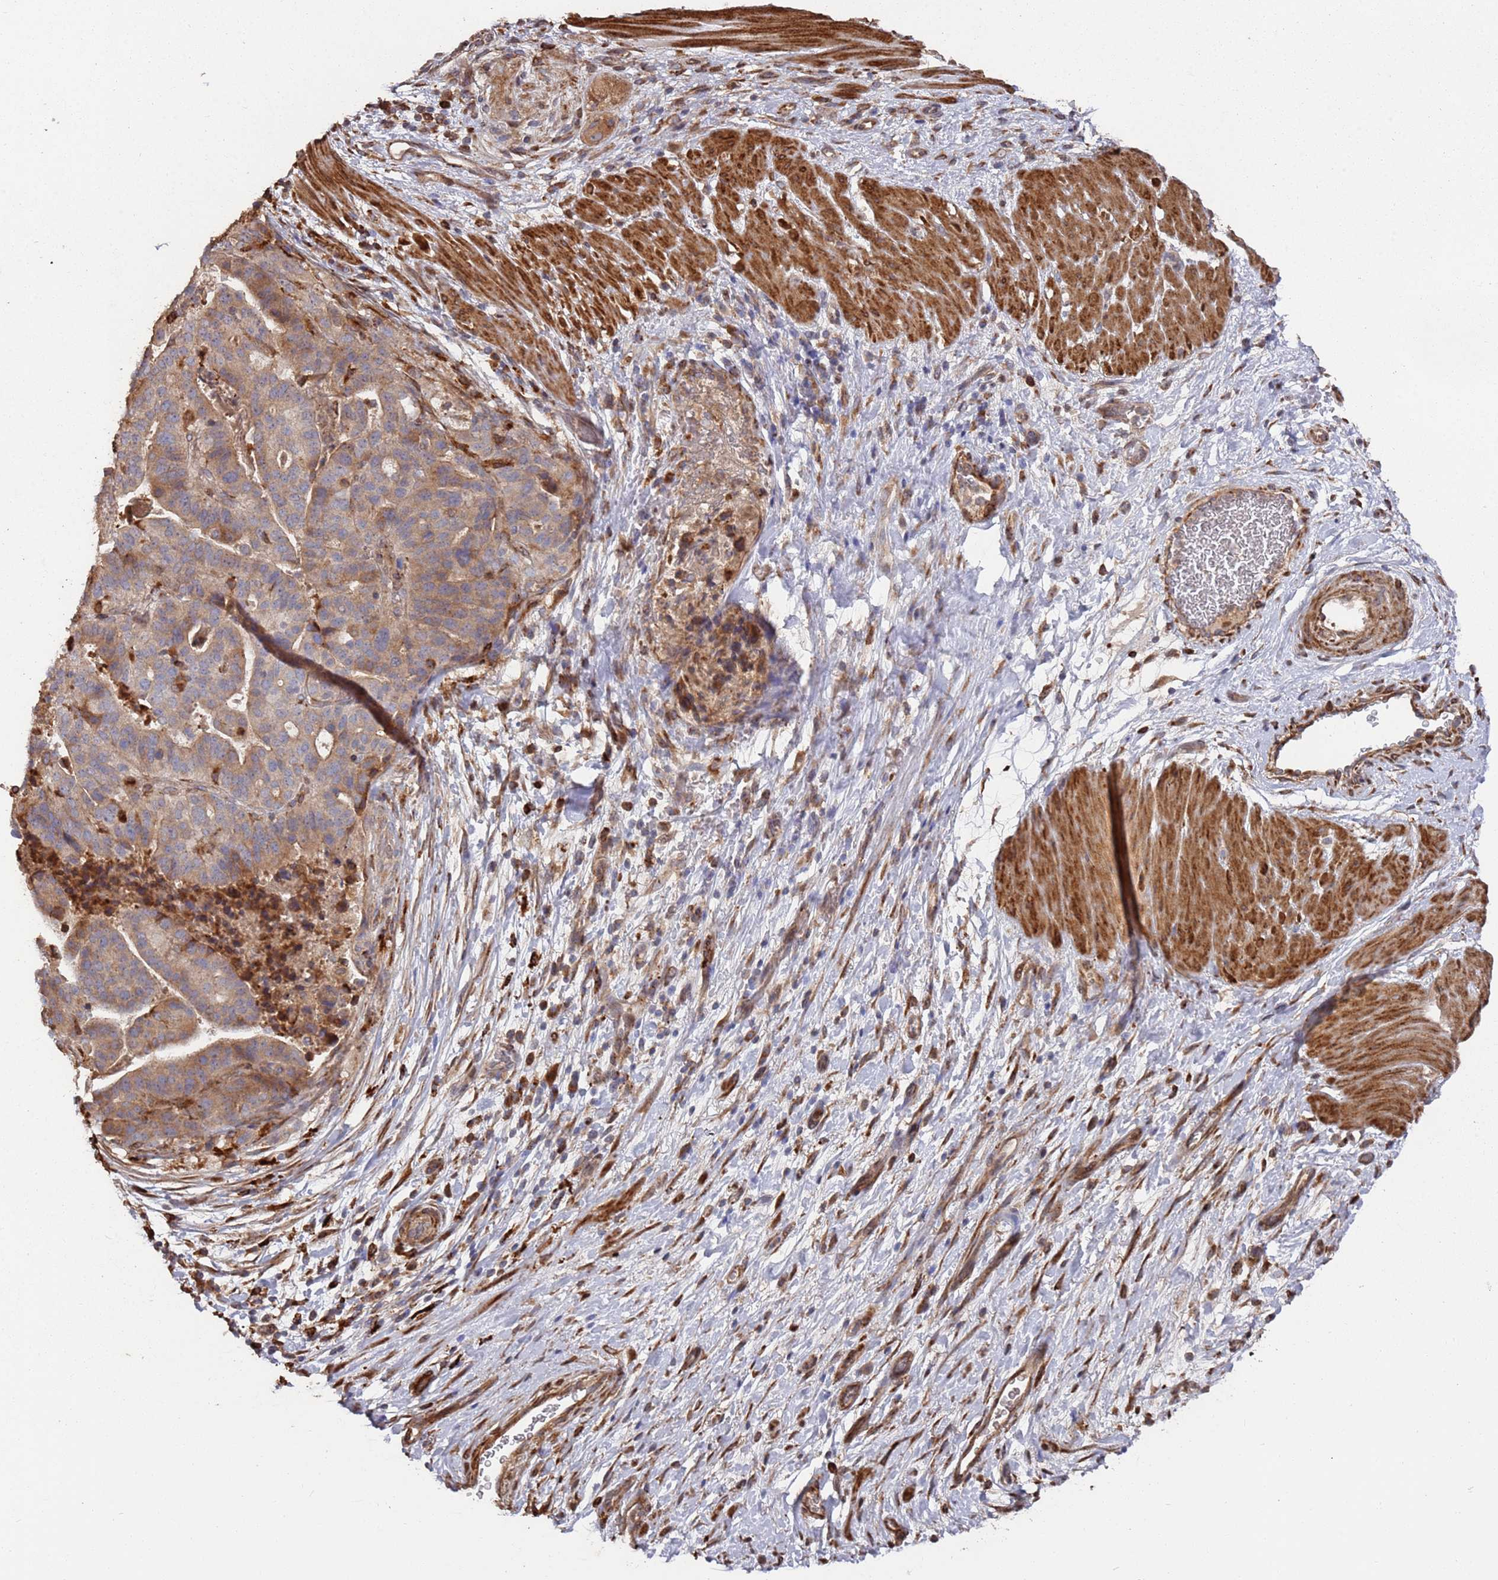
{"staining": {"intensity": "moderate", "quantity": ">75%", "location": "cytoplasmic/membranous"}, "tissue": "stomach cancer", "cell_type": "Tumor cells", "image_type": "cancer", "snomed": [{"axis": "morphology", "description": "Adenocarcinoma, NOS"}, {"axis": "topography", "description": "Stomach"}], "caption": "Immunohistochemical staining of human stomach cancer (adenocarcinoma) demonstrates medium levels of moderate cytoplasmic/membranous expression in approximately >75% of tumor cells.", "gene": "LACC1", "patient": {"sex": "male", "age": 48}}